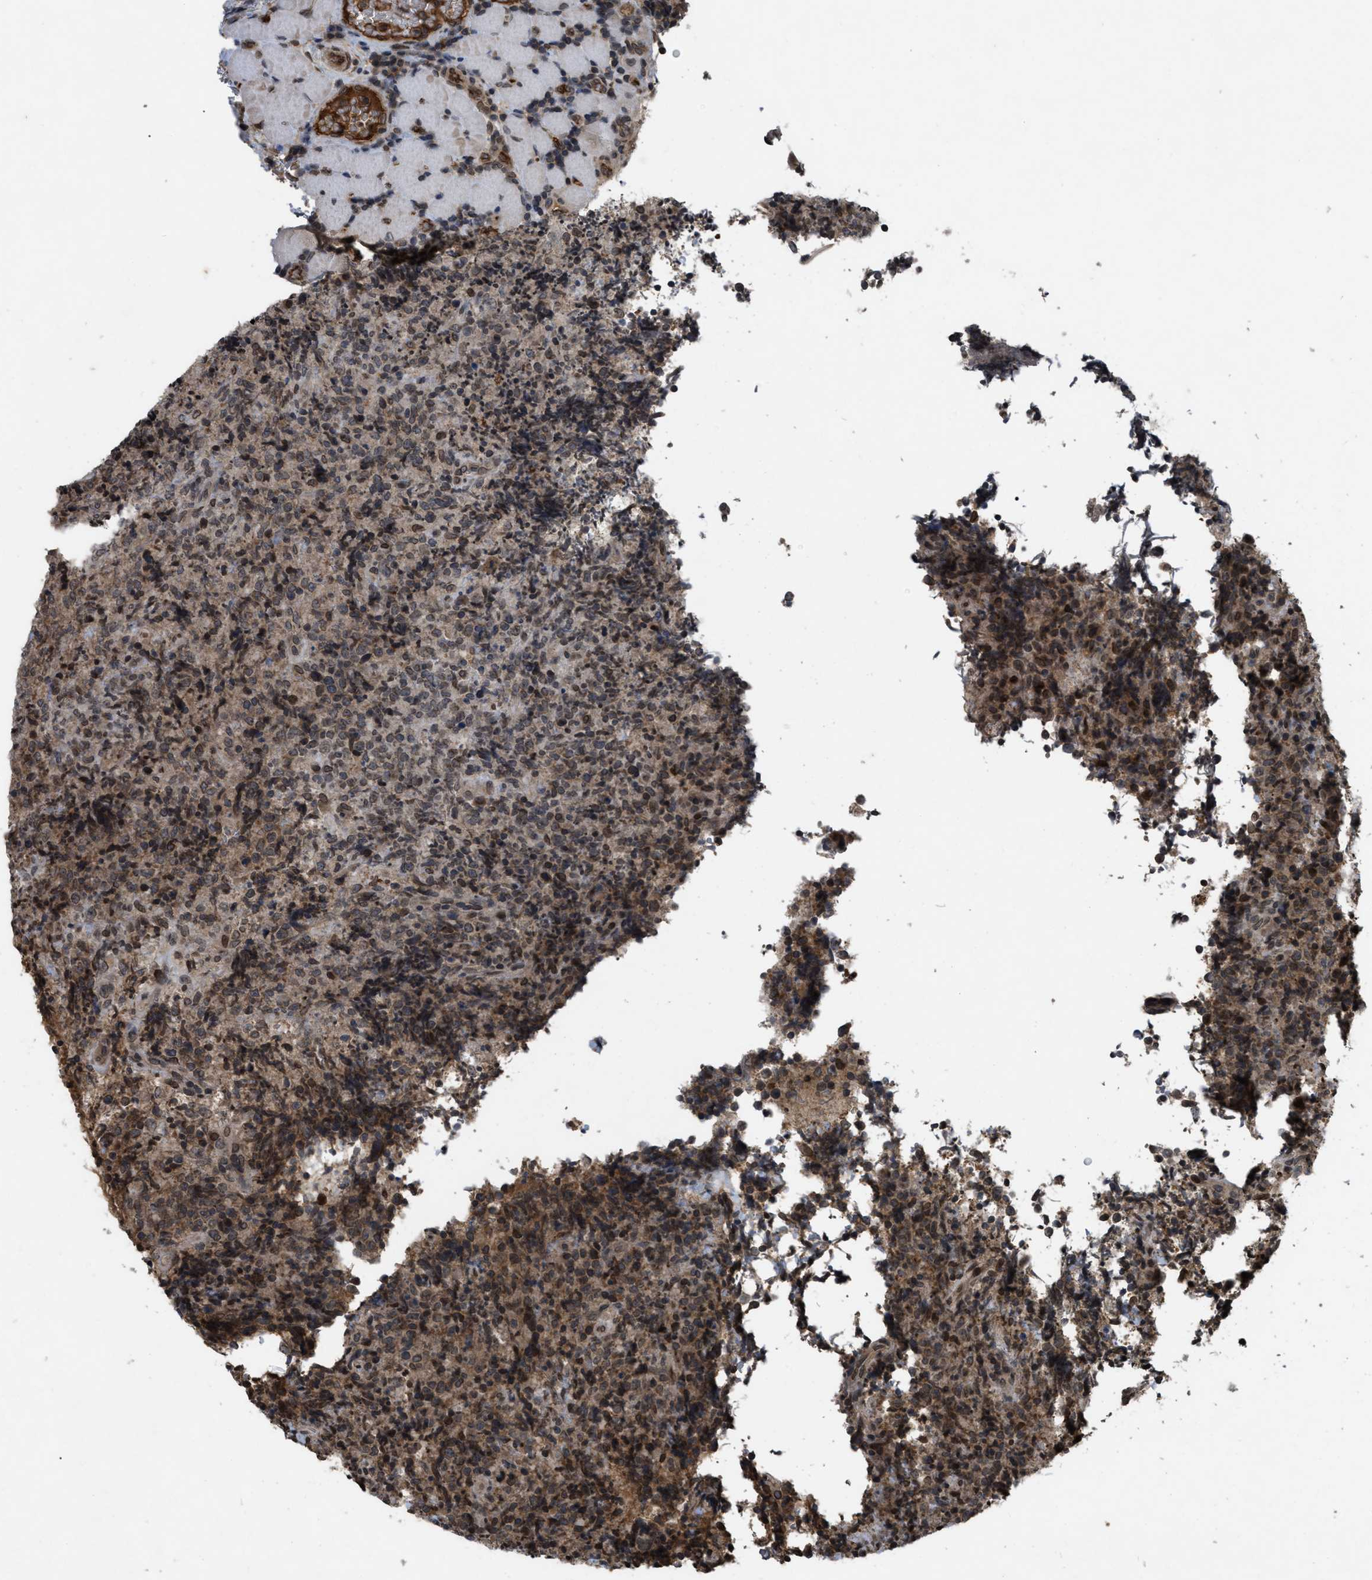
{"staining": {"intensity": "moderate", "quantity": ">75%", "location": "nuclear"}, "tissue": "lymphoma", "cell_type": "Tumor cells", "image_type": "cancer", "snomed": [{"axis": "morphology", "description": "Malignant lymphoma, non-Hodgkin's type, High grade"}, {"axis": "topography", "description": "Tonsil"}], "caption": "The histopathology image reveals staining of high-grade malignant lymphoma, non-Hodgkin's type, revealing moderate nuclear protein expression (brown color) within tumor cells.", "gene": "CRY1", "patient": {"sex": "female", "age": 36}}